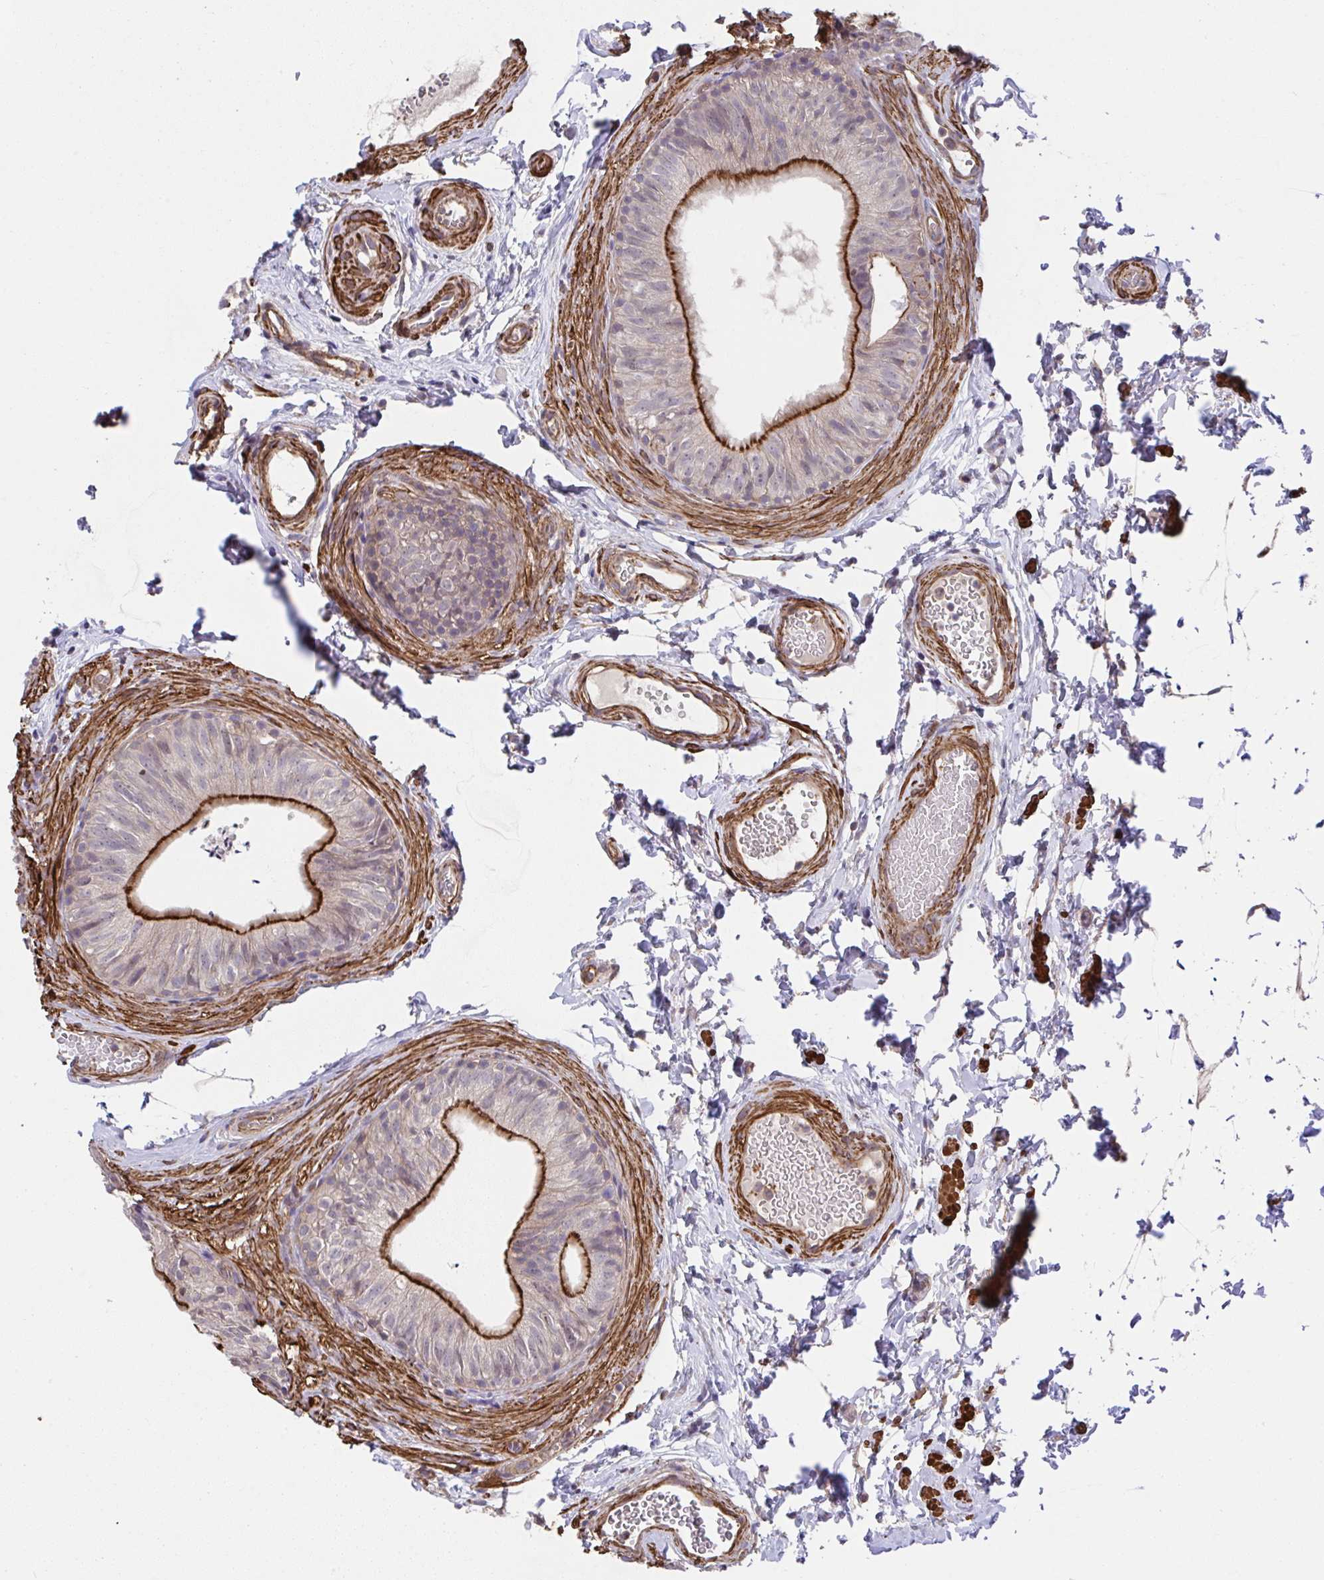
{"staining": {"intensity": "strong", "quantity": "<25%", "location": "cytoplasmic/membranous"}, "tissue": "epididymis", "cell_type": "Glandular cells", "image_type": "normal", "snomed": [{"axis": "morphology", "description": "Normal tissue, NOS"}, {"axis": "topography", "description": "Epididymis, spermatic cord, NOS"}, {"axis": "topography", "description": "Epididymis"}, {"axis": "topography", "description": "Peripheral nerve tissue"}], "caption": "Immunohistochemistry (DAB) staining of normal human epididymis shows strong cytoplasmic/membranous protein expression in approximately <25% of glandular cells.", "gene": "ZNF696", "patient": {"sex": "male", "age": 29}}